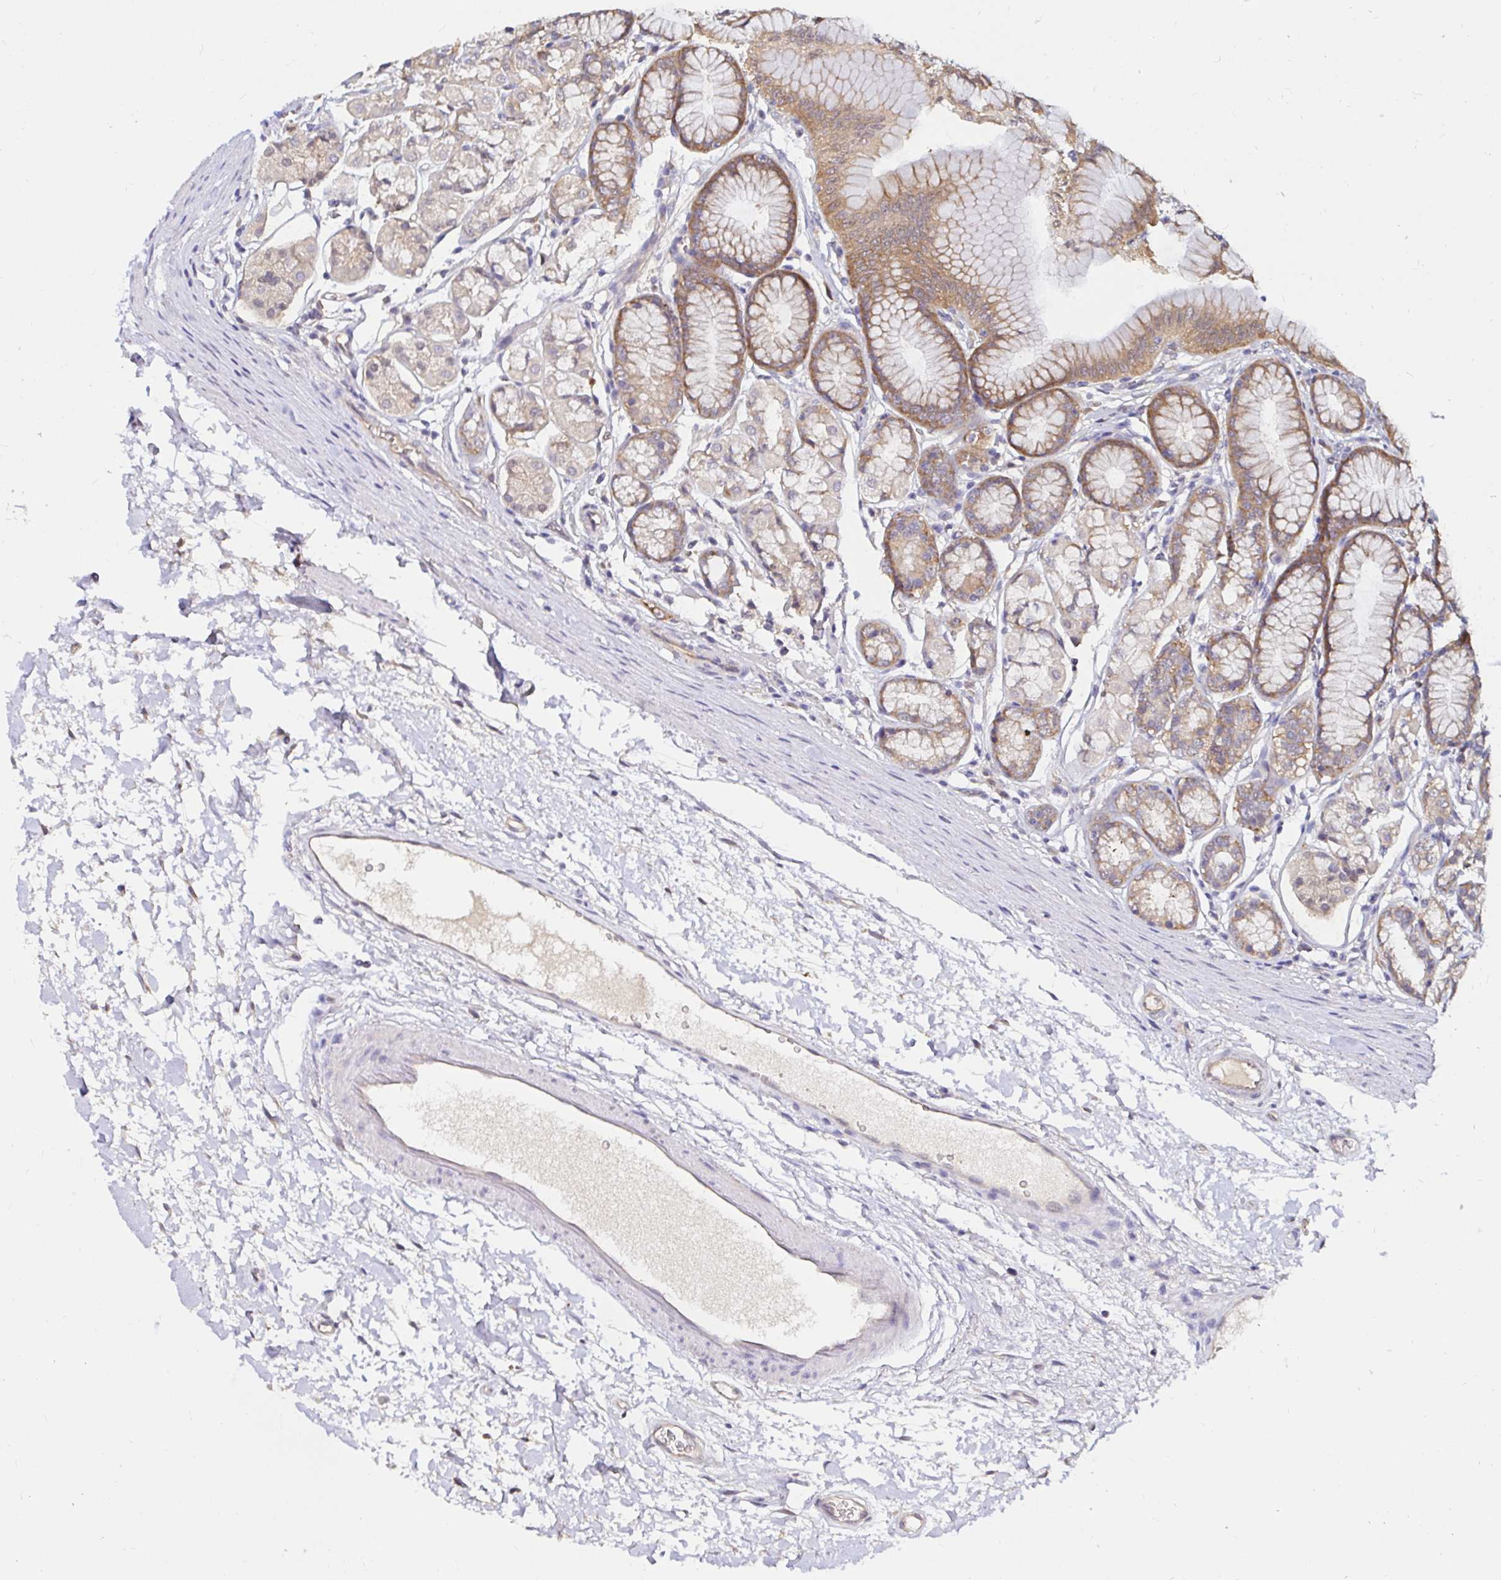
{"staining": {"intensity": "moderate", "quantity": ">75%", "location": "cytoplasmic/membranous"}, "tissue": "stomach", "cell_type": "Glandular cells", "image_type": "normal", "snomed": [{"axis": "morphology", "description": "Normal tissue, NOS"}, {"axis": "topography", "description": "Stomach"}, {"axis": "topography", "description": "Stomach, lower"}], "caption": "Immunohistochemical staining of unremarkable human stomach exhibits medium levels of moderate cytoplasmic/membranous staining in approximately >75% of glandular cells. (DAB (3,3'-diaminobenzidine) IHC with brightfield microscopy, high magnification).", "gene": "RSRP1", "patient": {"sex": "male", "age": 76}}